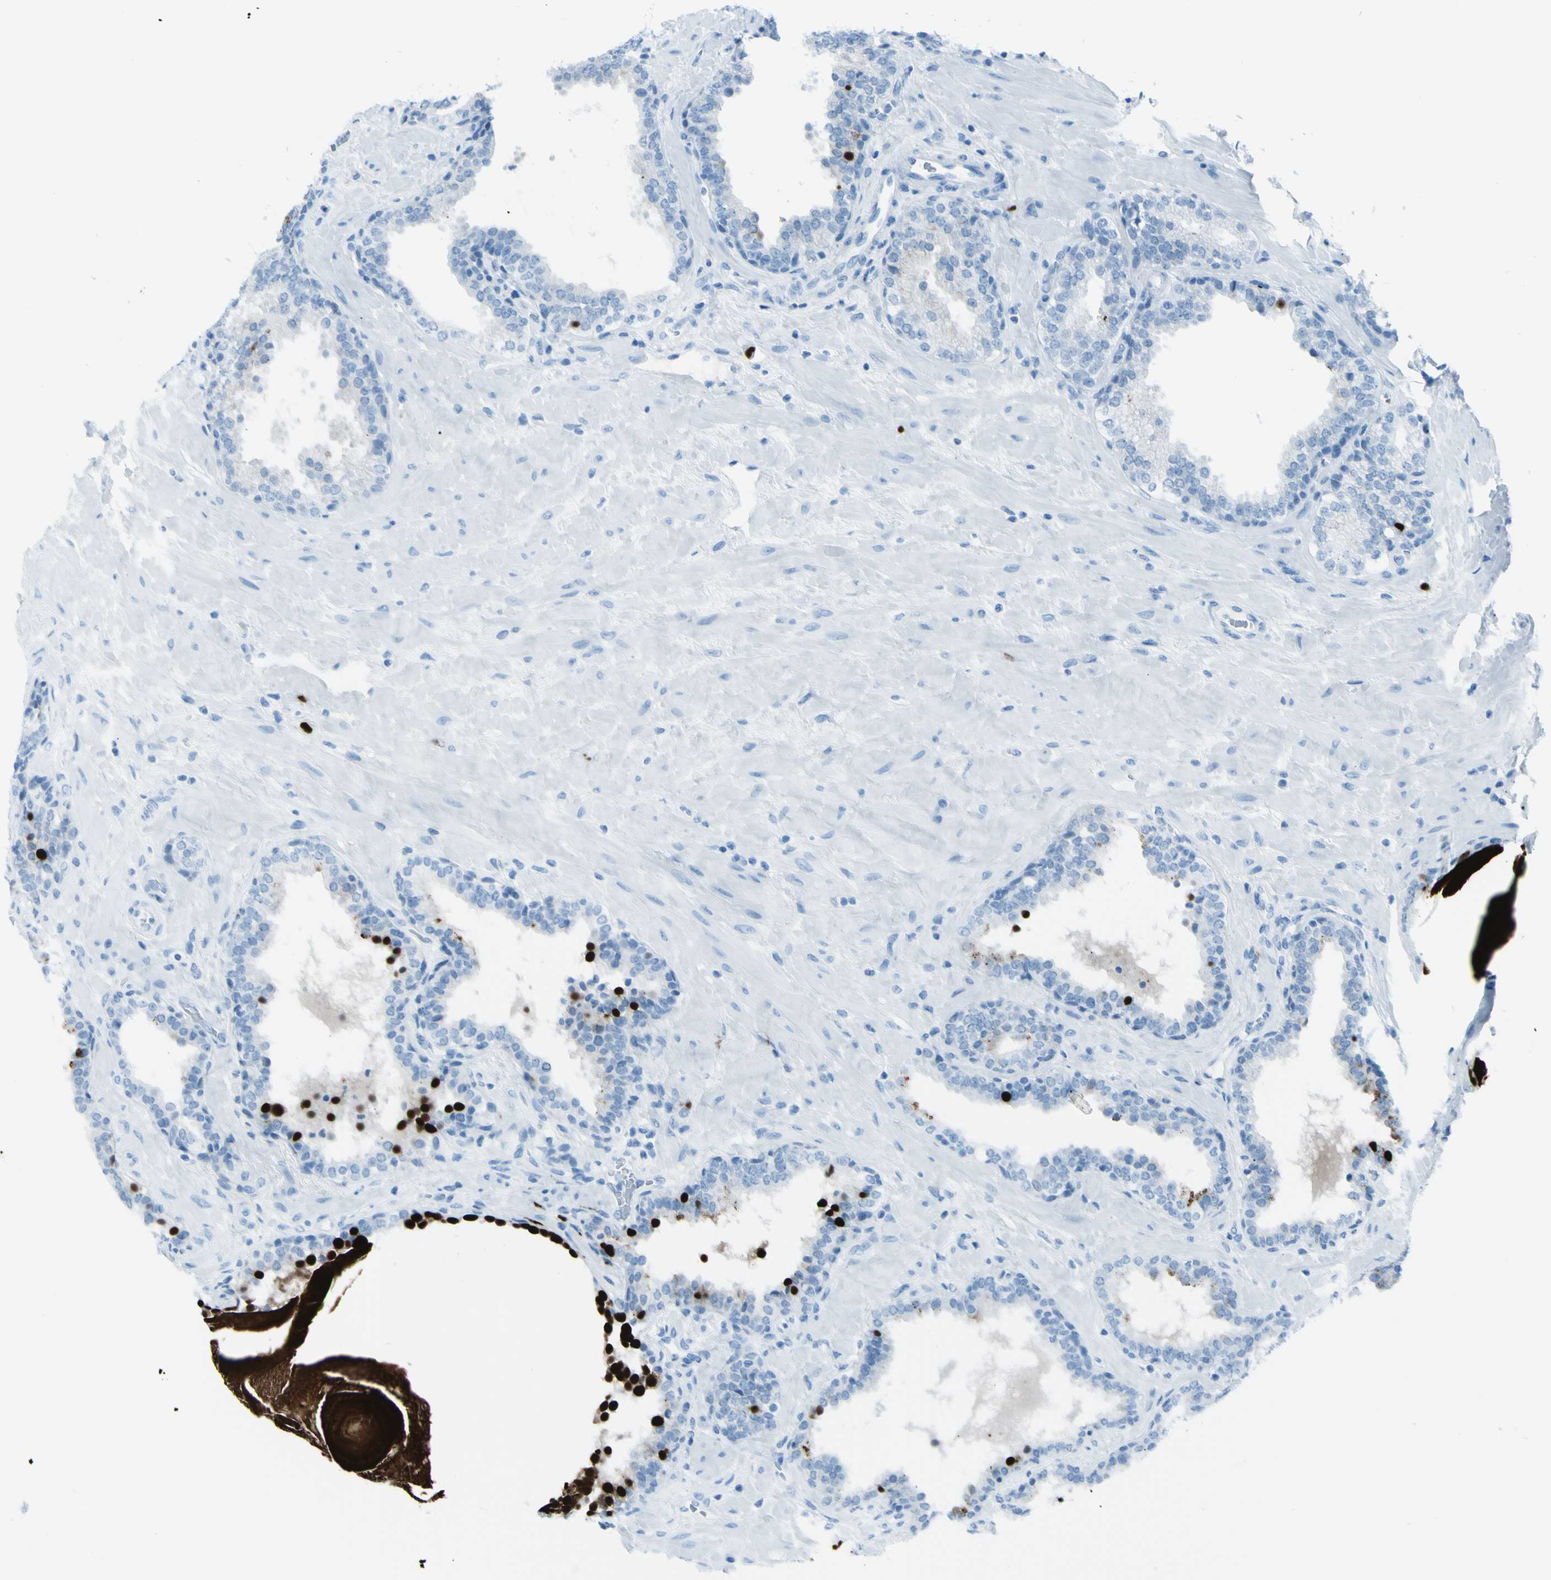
{"staining": {"intensity": "strong", "quantity": "<25%", "location": "nuclear"}, "tissue": "prostate", "cell_type": "Glandular cells", "image_type": "normal", "snomed": [{"axis": "morphology", "description": "Normal tissue, NOS"}, {"axis": "topography", "description": "Prostate"}], "caption": "DAB (3,3'-diaminobenzidine) immunohistochemical staining of benign human prostate reveals strong nuclear protein expression in about <25% of glandular cells. (IHC, brightfield microscopy, high magnification).", "gene": "AFP", "patient": {"sex": "male", "age": 51}}